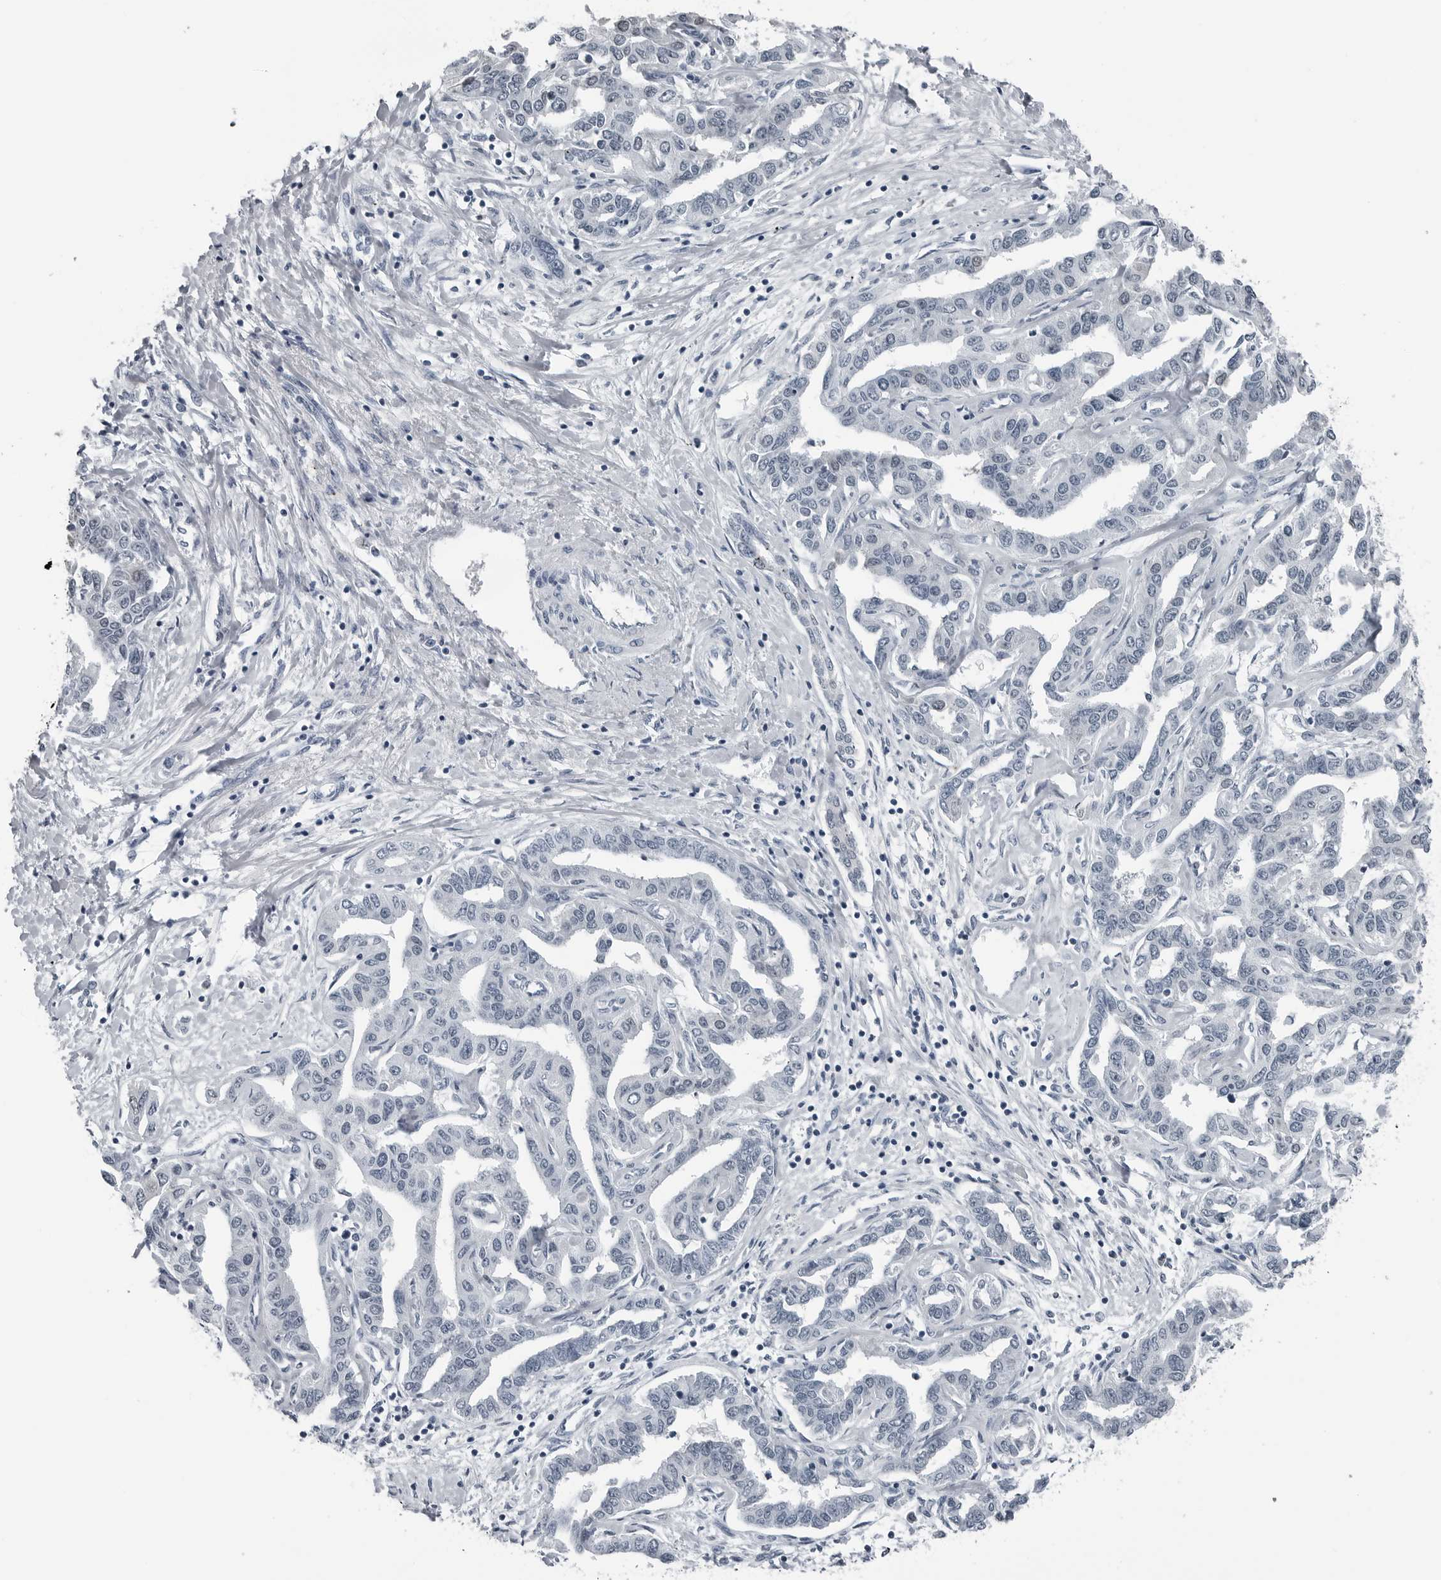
{"staining": {"intensity": "negative", "quantity": "none", "location": "none"}, "tissue": "liver cancer", "cell_type": "Tumor cells", "image_type": "cancer", "snomed": [{"axis": "morphology", "description": "Cholangiocarcinoma"}, {"axis": "topography", "description": "Liver"}], "caption": "Human liver cancer stained for a protein using IHC shows no positivity in tumor cells.", "gene": "AKR1A1", "patient": {"sex": "male", "age": 59}}